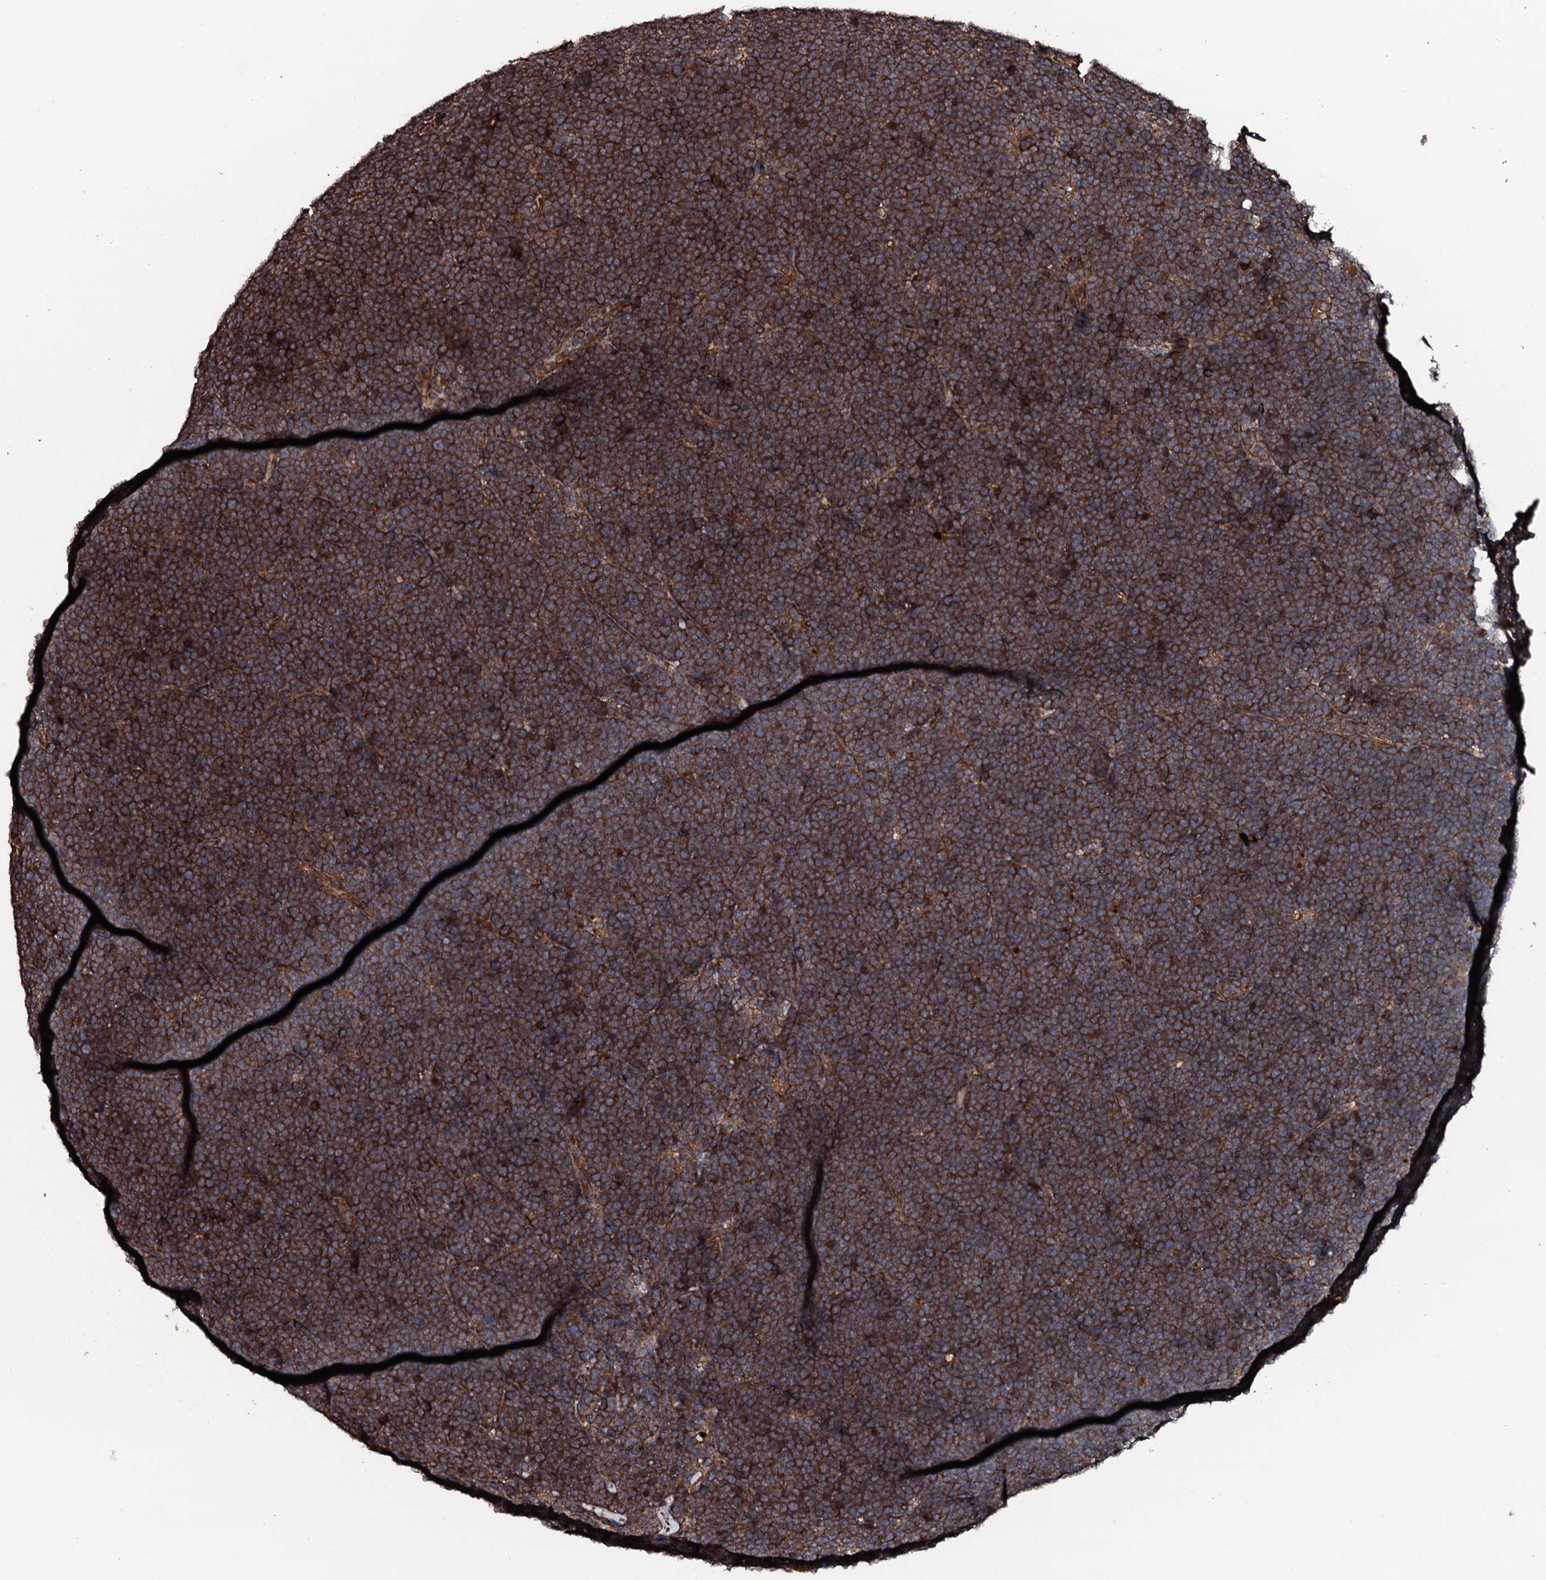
{"staining": {"intensity": "strong", "quantity": ">75%", "location": "cytoplasmic/membranous"}, "tissue": "lymphoma", "cell_type": "Tumor cells", "image_type": "cancer", "snomed": [{"axis": "morphology", "description": "Malignant lymphoma, non-Hodgkin's type, High grade"}, {"axis": "topography", "description": "Lymph node"}], "caption": "Approximately >75% of tumor cells in human lymphoma exhibit strong cytoplasmic/membranous protein positivity as visualized by brown immunohistochemical staining.", "gene": "CKAP5", "patient": {"sex": "male", "age": 13}}